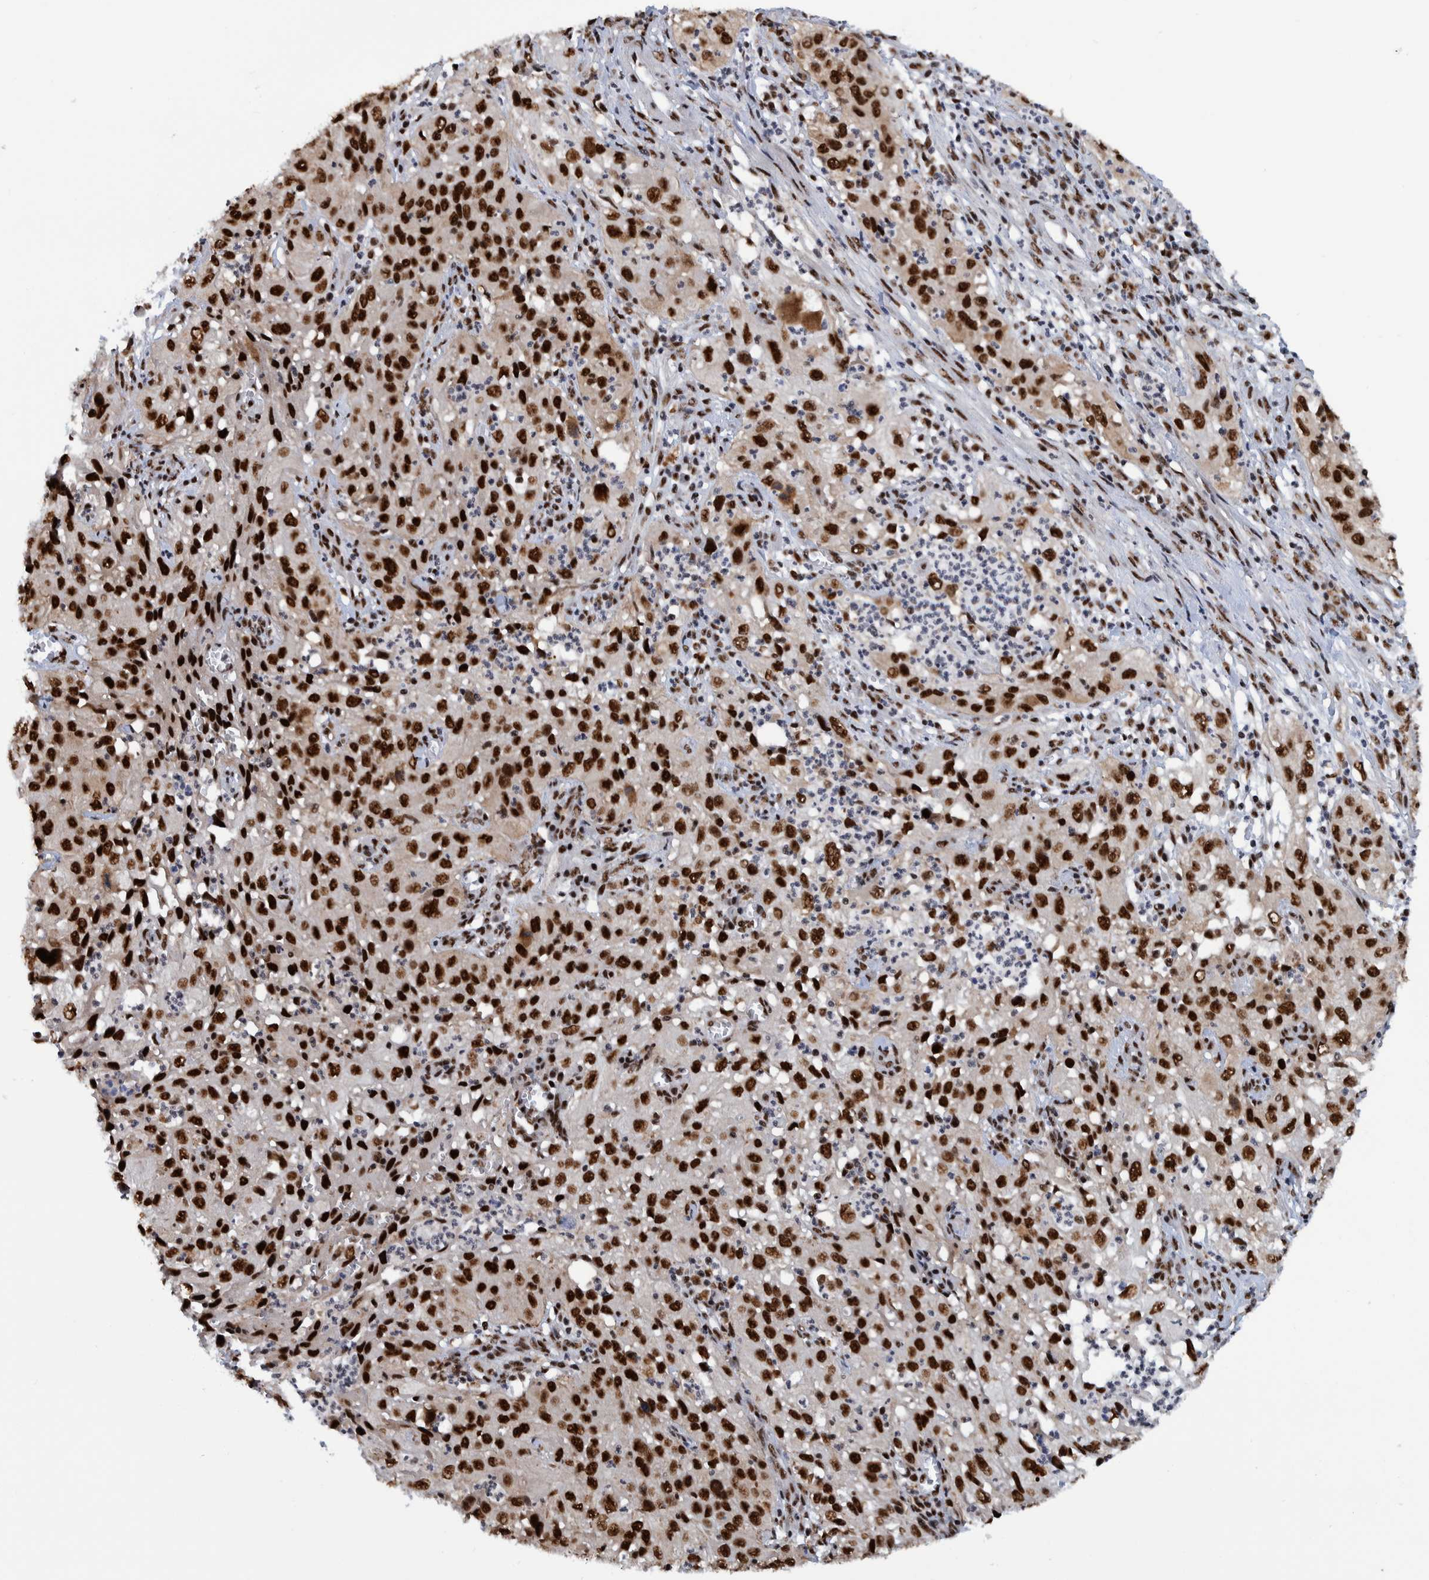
{"staining": {"intensity": "strong", "quantity": ">75%", "location": "nuclear"}, "tissue": "cervical cancer", "cell_type": "Tumor cells", "image_type": "cancer", "snomed": [{"axis": "morphology", "description": "Squamous cell carcinoma, NOS"}, {"axis": "topography", "description": "Cervix"}], "caption": "A brown stain shows strong nuclear expression of a protein in human squamous cell carcinoma (cervical) tumor cells. The protein is shown in brown color, while the nuclei are stained blue.", "gene": "EFTUD2", "patient": {"sex": "female", "age": 32}}